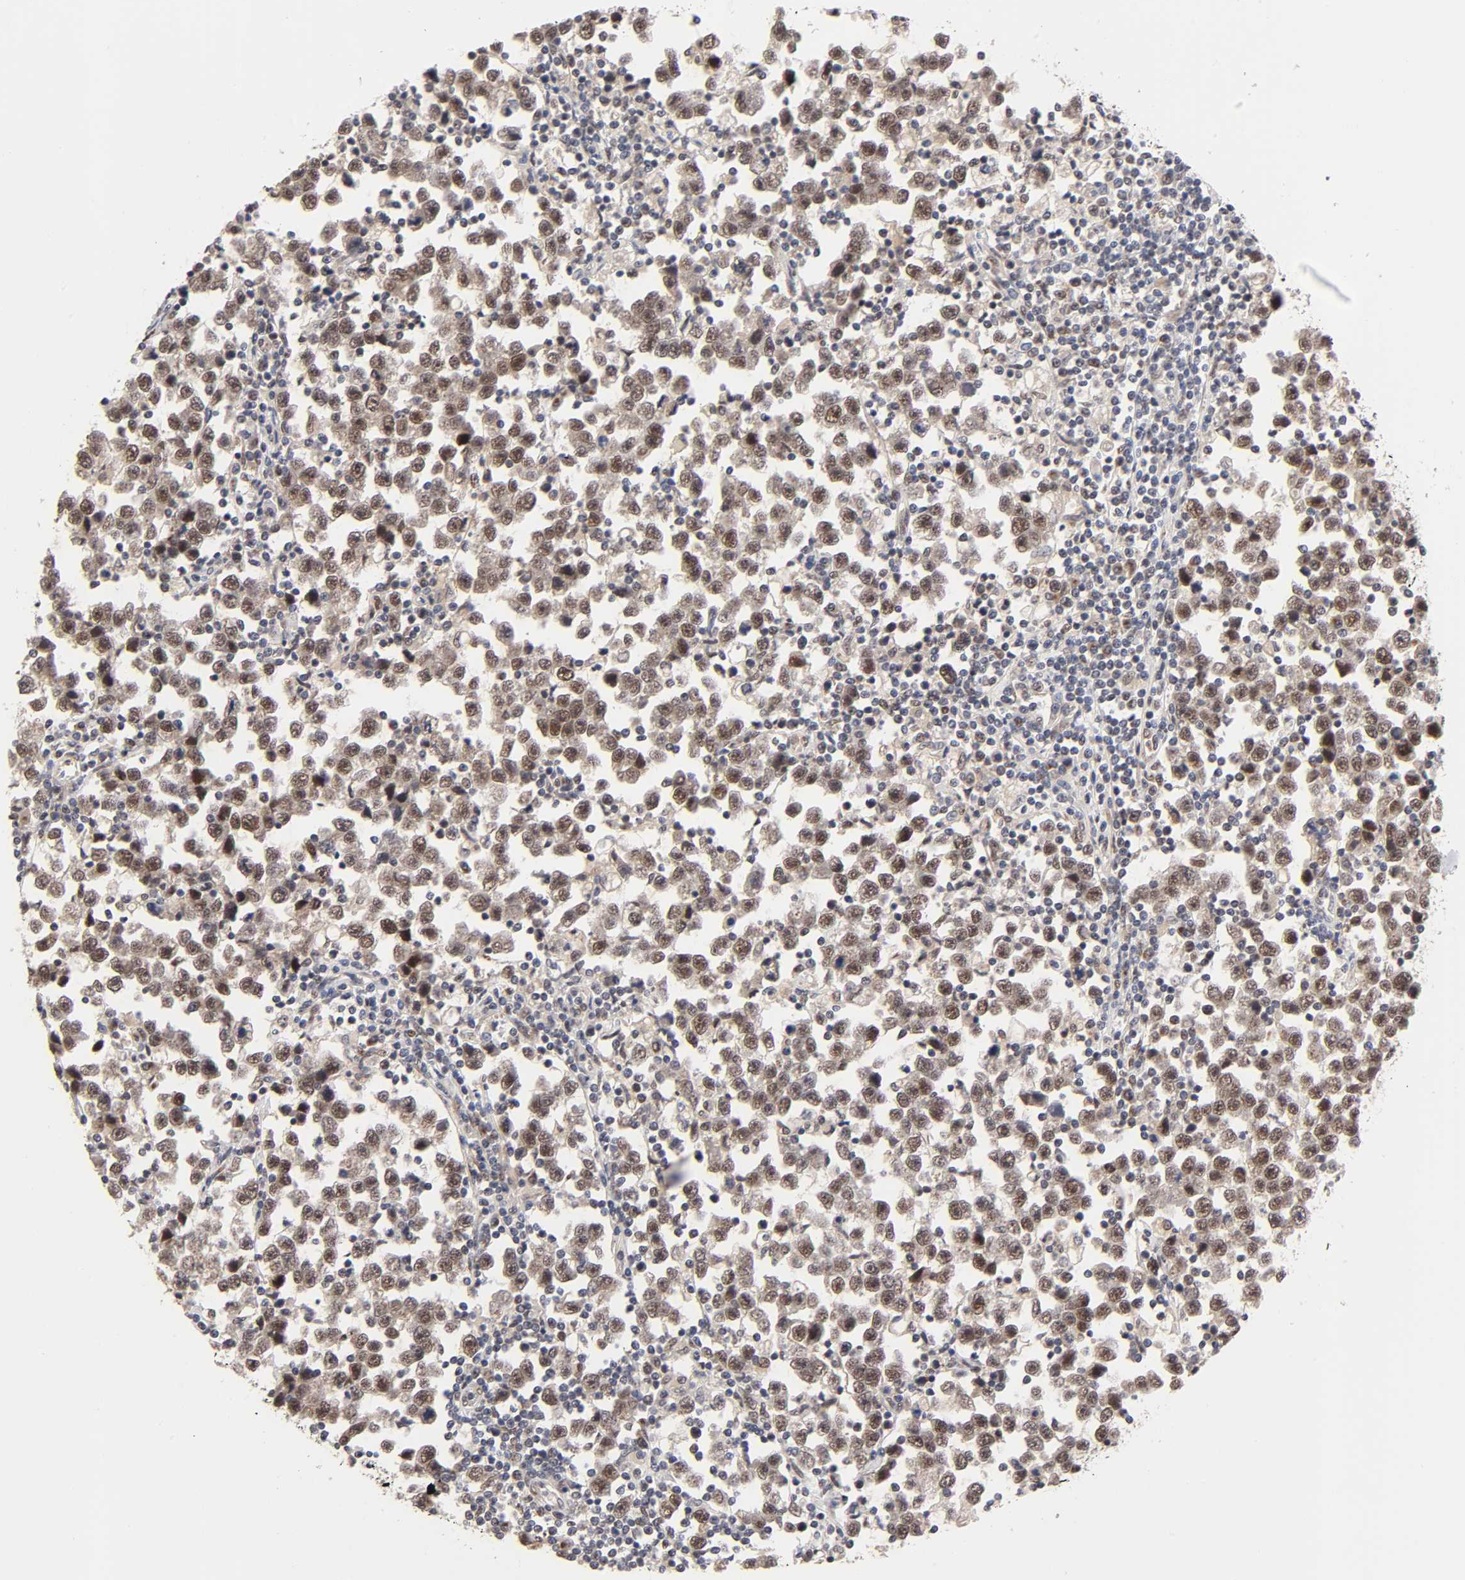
{"staining": {"intensity": "strong", "quantity": ">75%", "location": "nuclear"}, "tissue": "testis cancer", "cell_type": "Tumor cells", "image_type": "cancer", "snomed": [{"axis": "morphology", "description": "Seminoma, NOS"}, {"axis": "topography", "description": "Testis"}], "caption": "About >75% of tumor cells in testis cancer (seminoma) reveal strong nuclear protein positivity as visualized by brown immunohistochemical staining.", "gene": "EP300", "patient": {"sex": "male", "age": 43}}